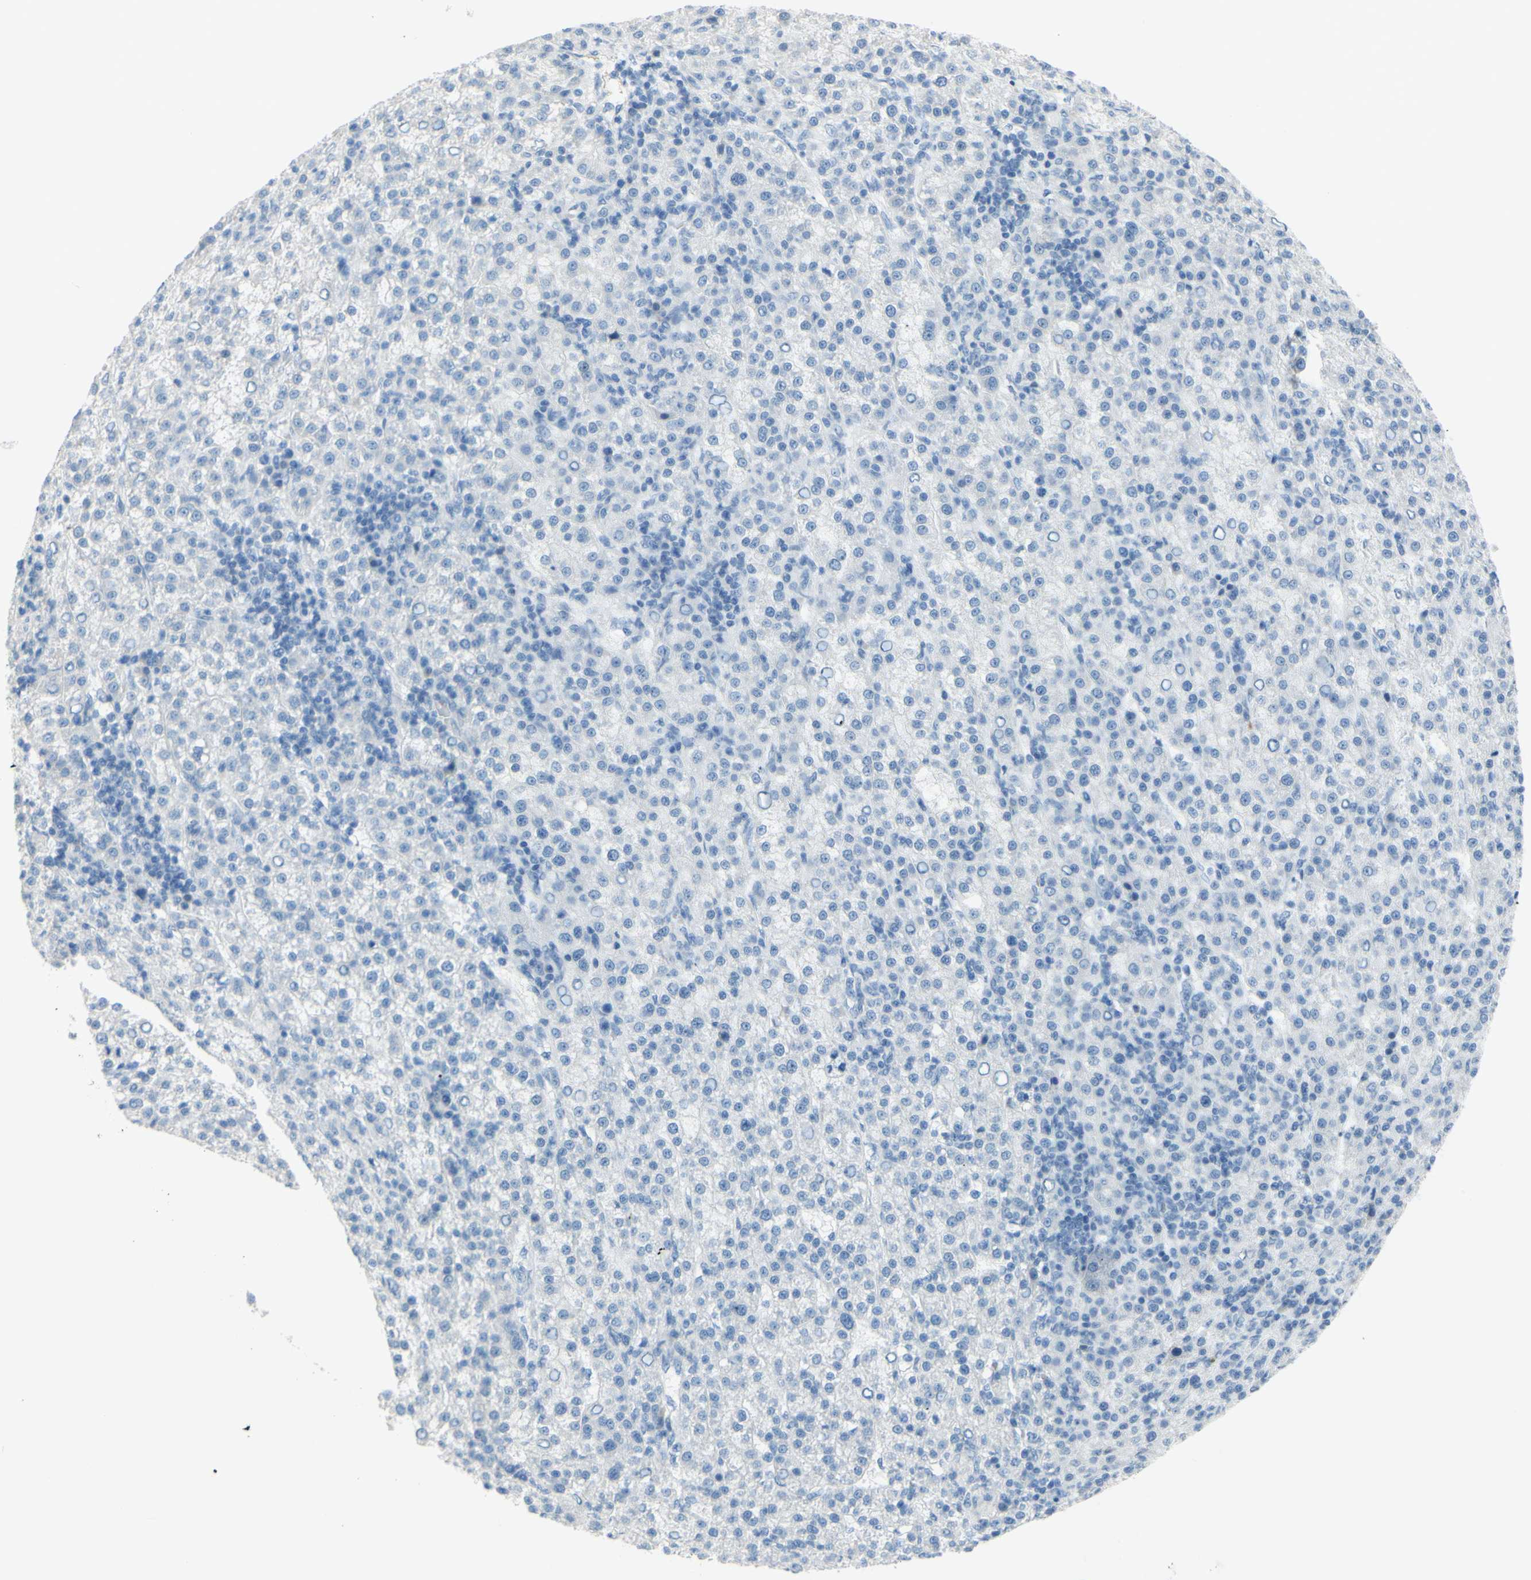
{"staining": {"intensity": "negative", "quantity": "none", "location": "none"}, "tissue": "liver cancer", "cell_type": "Tumor cells", "image_type": "cancer", "snomed": [{"axis": "morphology", "description": "Carcinoma, Hepatocellular, NOS"}, {"axis": "topography", "description": "Liver"}], "caption": "Immunohistochemistry (IHC) micrograph of neoplastic tissue: liver hepatocellular carcinoma stained with DAB displays no significant protein expression in tumor cells.", "gene": "DCT", "patient": {"sex": "female", "age": 58}}